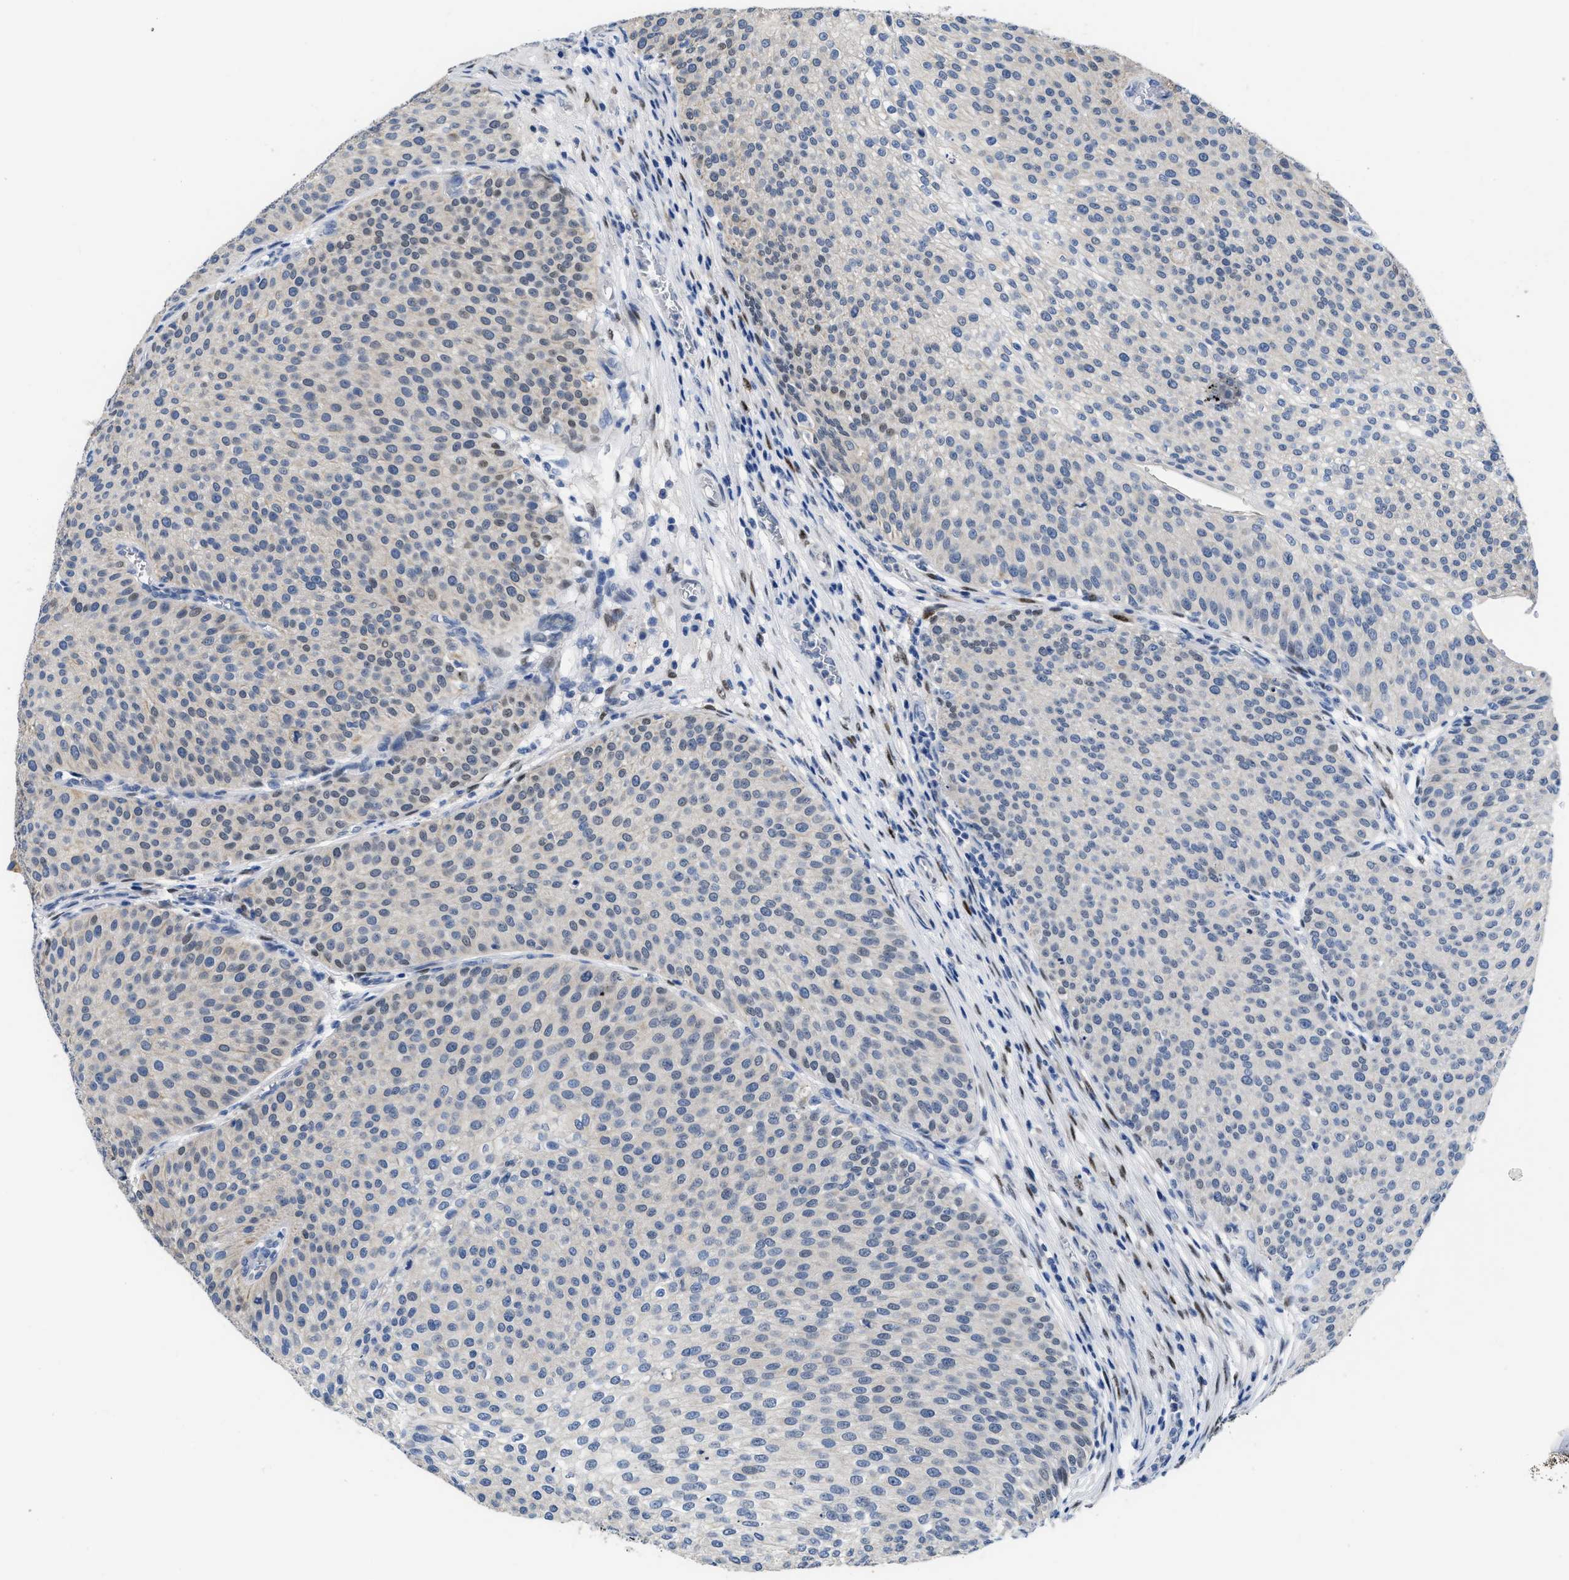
{"staining": {"intensity": "weak", "quantity": "<25%", "location": "cytoplasmic/membranous,nuclear"}, "tissue": "urothelial cancer", "cell_type": "Tumor cells", "image_type": "cancer", "snomed": [{"axis": "morphology", "description": "Urothelial carcinoma, Low grade"}, {"axis": "topography", "description": "Smooth muscle"}, {"axis": "topography", "description": "Urinary bladder"}], "caption": "Immunohistochemical staining of urothelial carcinoma (low-grade) demonstrates no significant staining in tumor cells. (Brightfield microscopy of DAB IHC at high magnification).", "gene": "NFIX", "patient": {"sex": "male", "age": 60}}